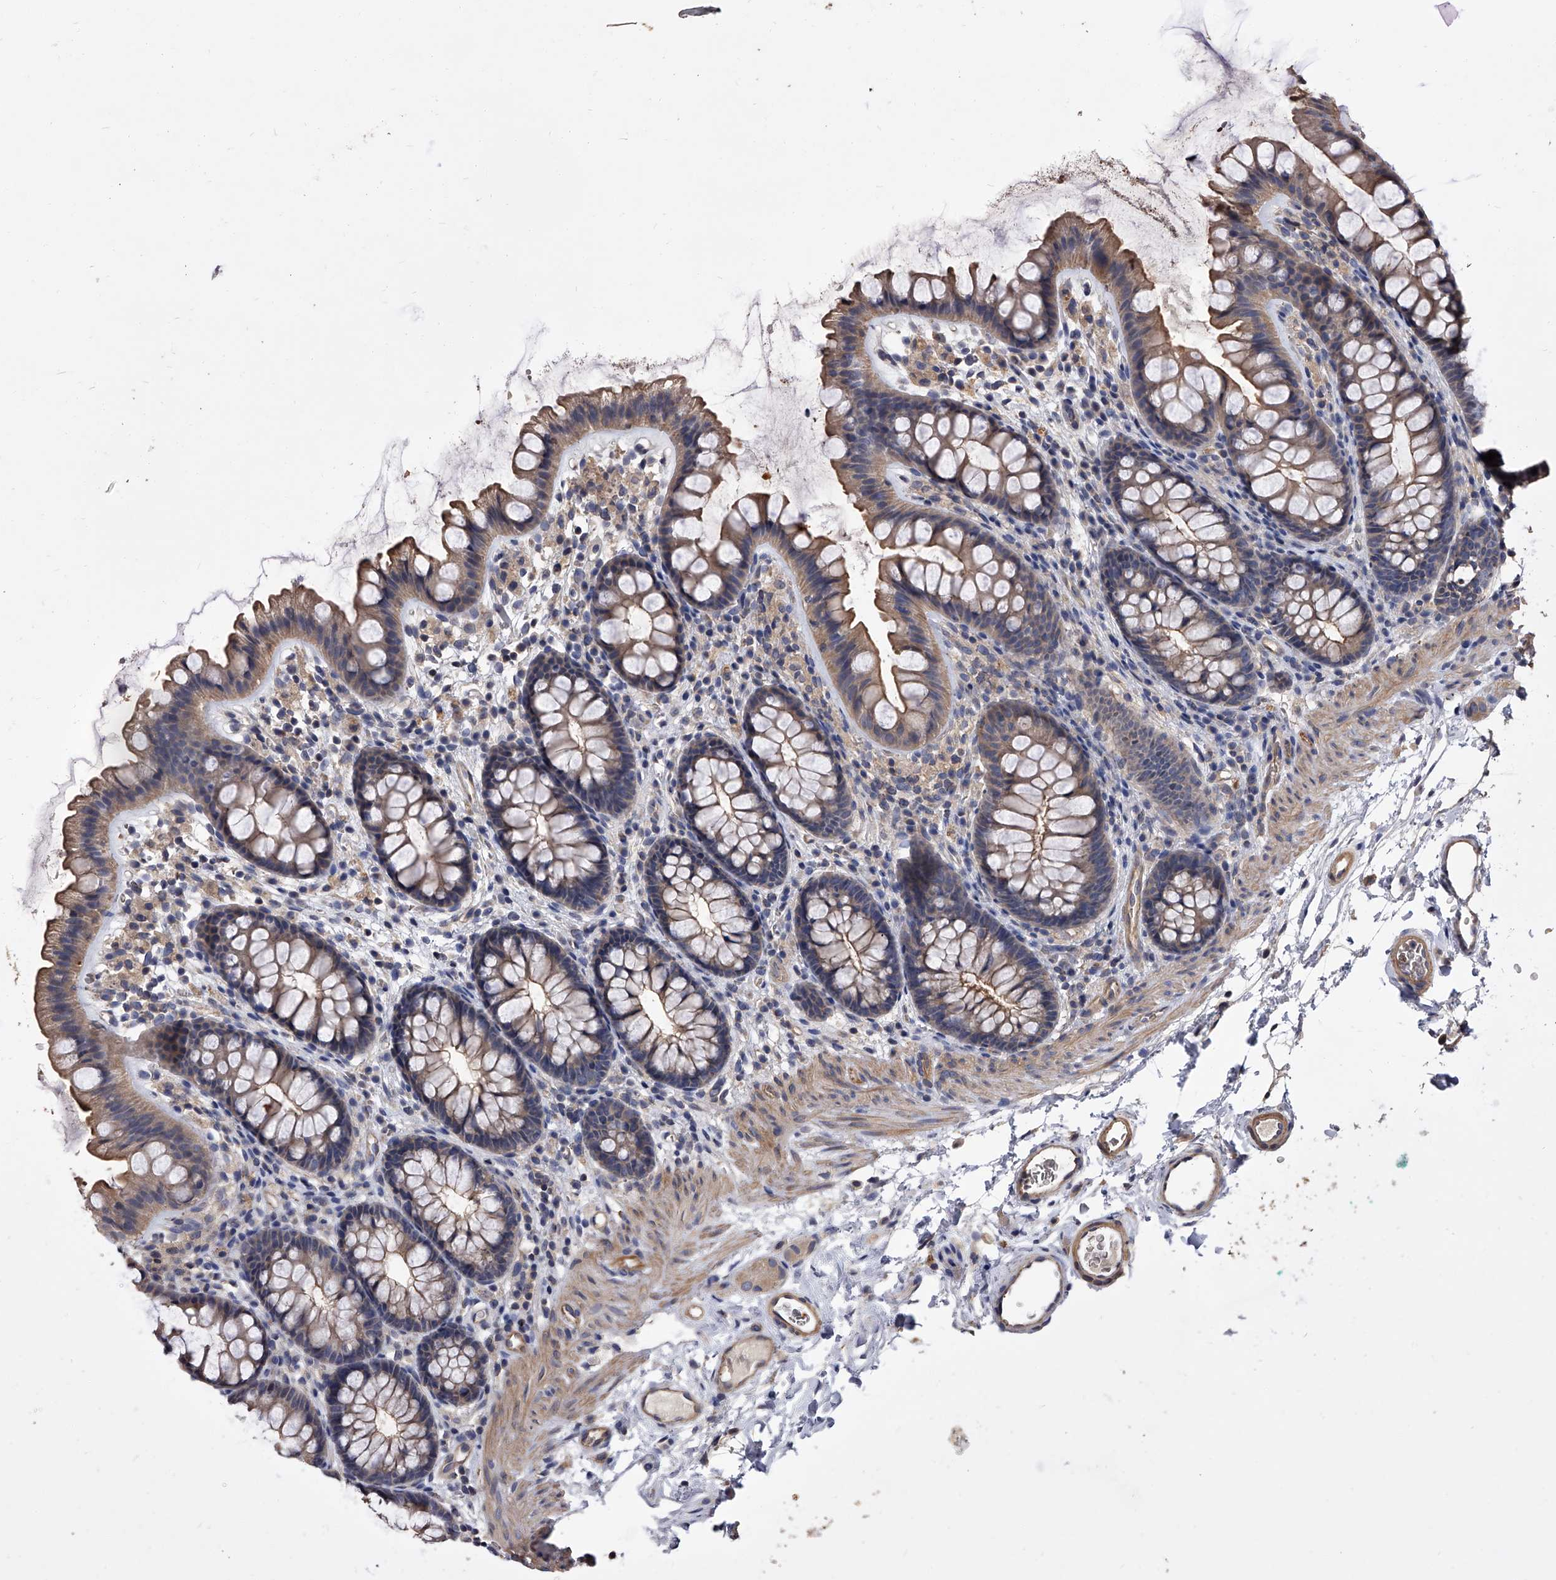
{"staining": {"intensity": "moderate", "quantity": ">75%", "location": "cytoplasmic/membranous"}, "tissue": "colon", "cell_type": "Endothelial cells", "image_type": "normal", "snomed": [{"axis": "morphology", "description": "Normal tissue, NOS"}, {"axis": "topography", "description": "Colon"}], "caption": "This histopathology image exhibits immunohistochemistry (IHC) staining of normal human colon, with medium moderate cytoplasmic/membranous staining in approximately >75% of endothelial cells.", "gene": "STK36", "patient": {"sex": "female", "age": 62}}